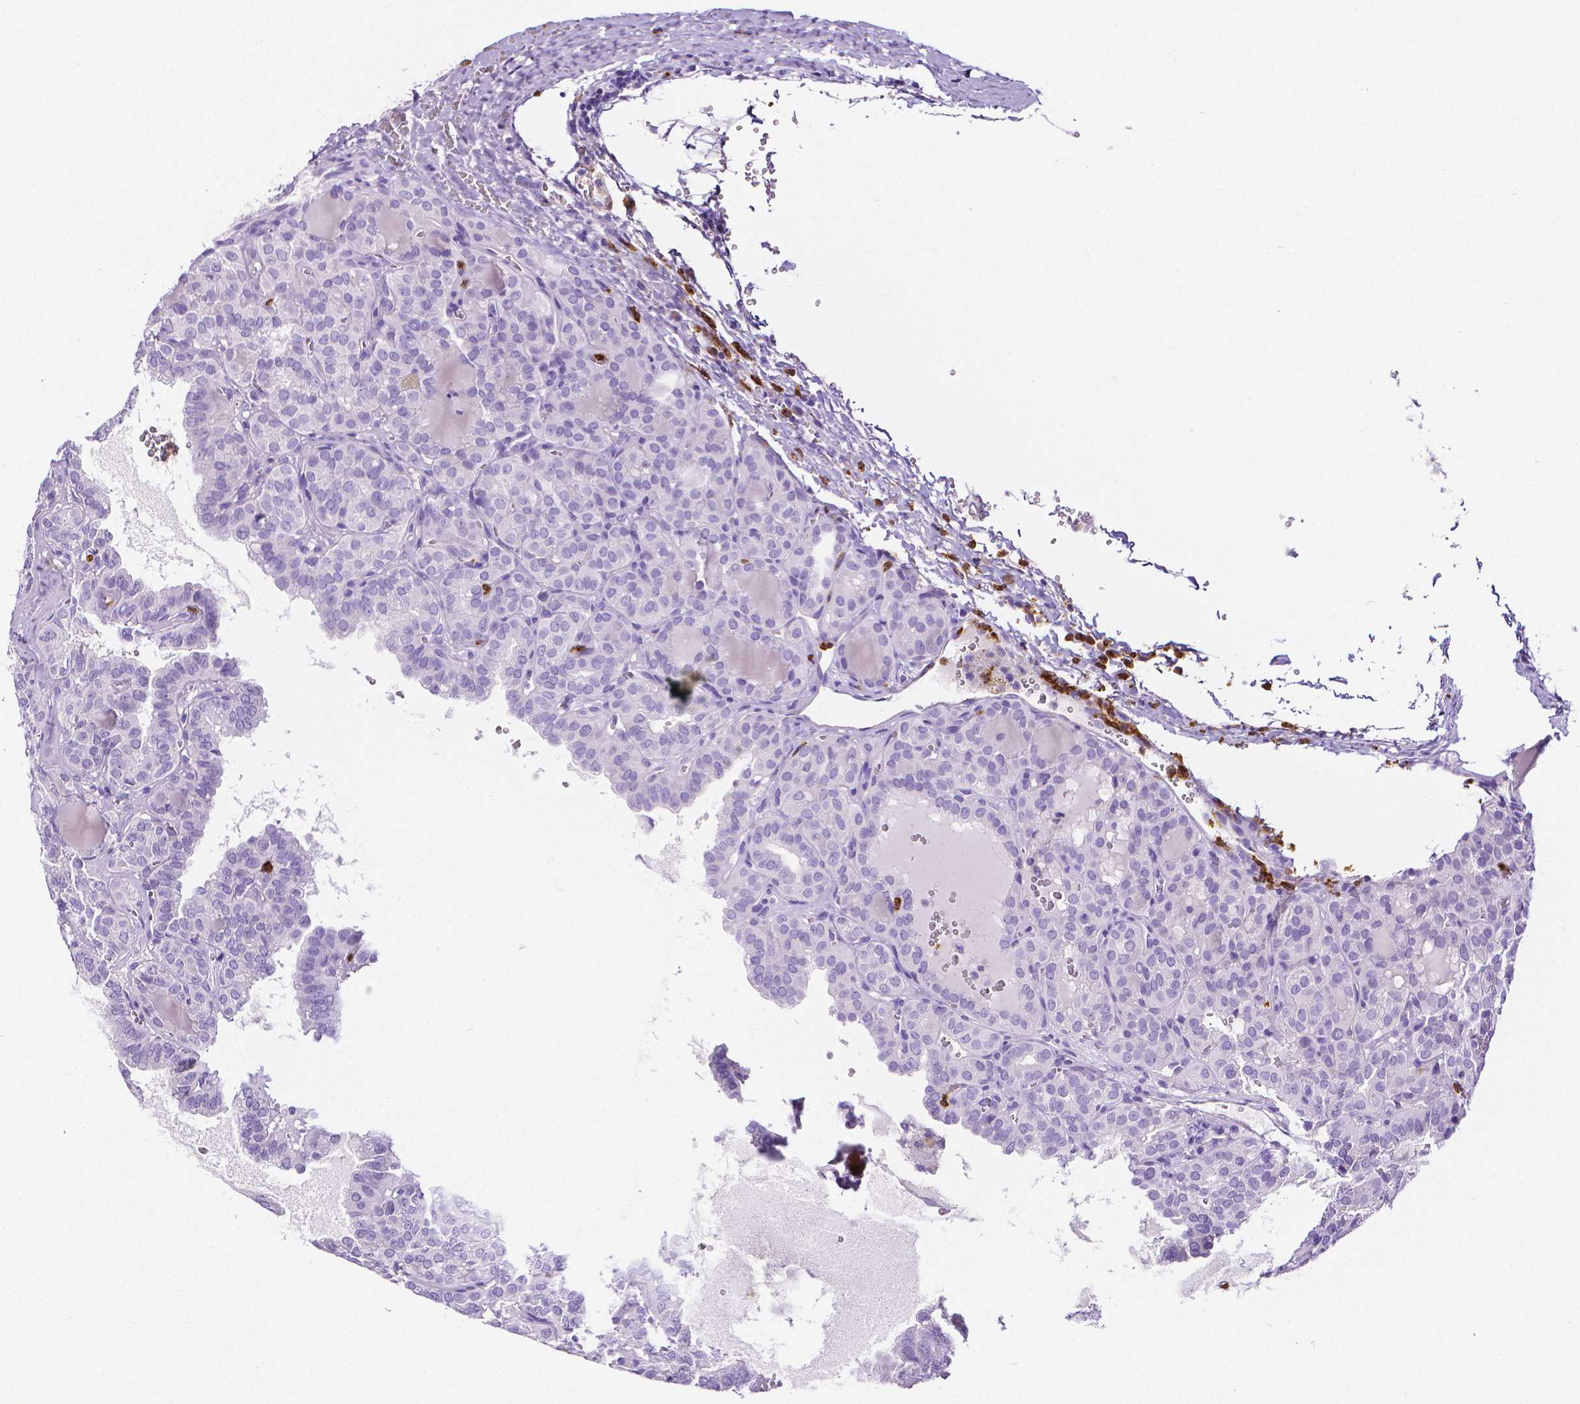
{"staining": {"intensity": "negative", "quantity": "none", "location": "none"}, "tissue": "thyroid cancer", "cell_type": "Tumor cells", "image_type": "cancer", "snomed": [{"axis": "morphology", "description": "Papillary adenocarcinoma, NOS"}, {"axis": "topography", "description": "Thyroid gland"}], "caption": "A high-resolution image shows IHC staining of thyroid cancer, which reveals no significant staining in tumor cells. (IHC, brightfield microscopy, high magnification).", "gene": "MMP9", "patient": {"sex": "female", "age": 41}}